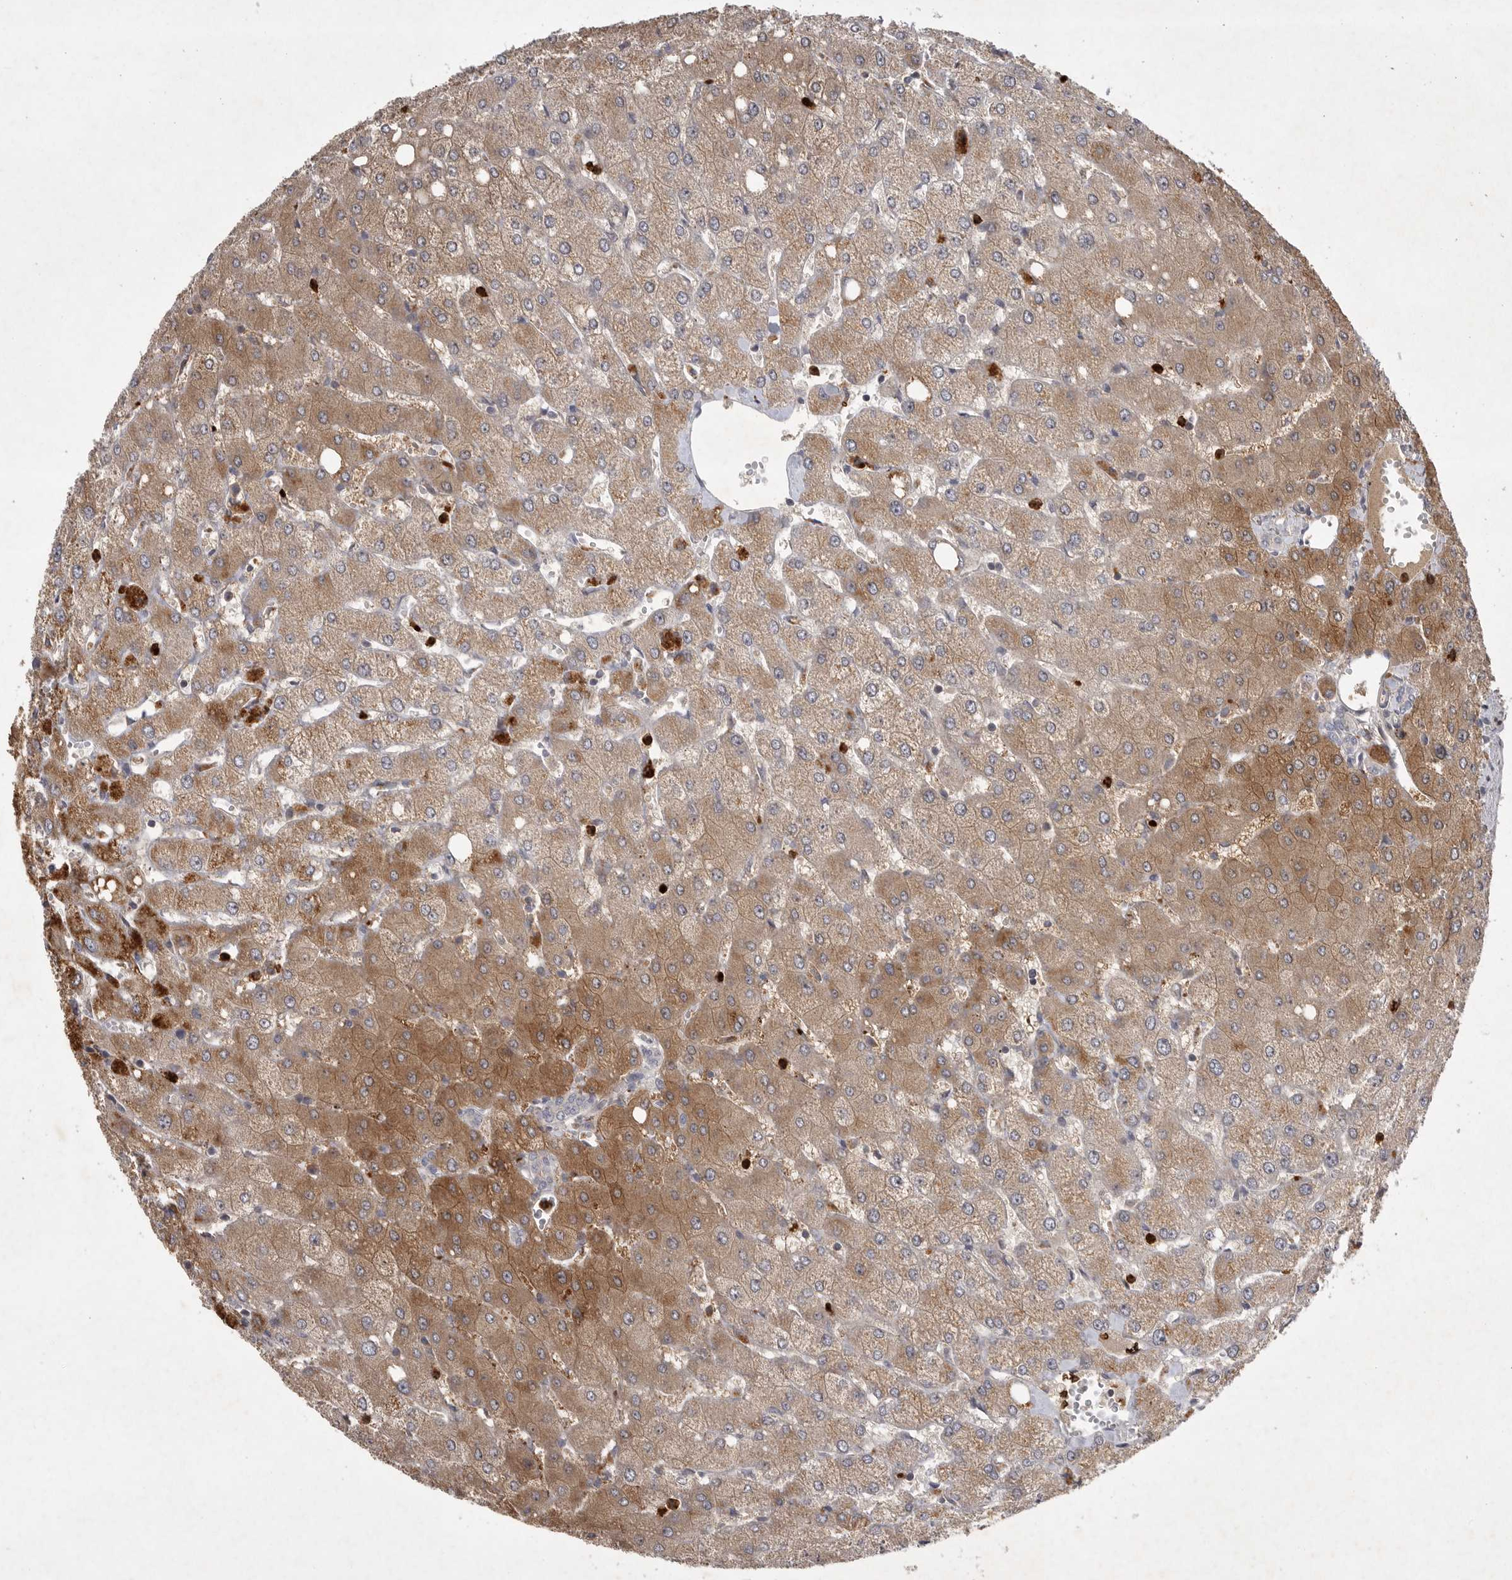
{"staining": {"intensity": "weak", "quantity": "25%-75%", "location": "cytoplasmic/membranous"}, "tissue": "liver", "cell_type": "Cholangiocytes", "image_type": "normal", "snomed": [{"axis": "morphology", "description": "Normal tissue, NOS"}, {"axis": "topography", "description": "Liver"}], "caption": "A low amount of weak cytoplasmic/membranous positivity is appreciated in approximately 25%-75% of cholangiocytes in normal liver. The staining is performed using DAB (3,3'-diaminobenzidine) brown chromogen to label protein expression. The nuclei are counter-stained blue using hematoxylin.", "gene": "UBE3D", "patient": {"sex": "female", "age": 54}}